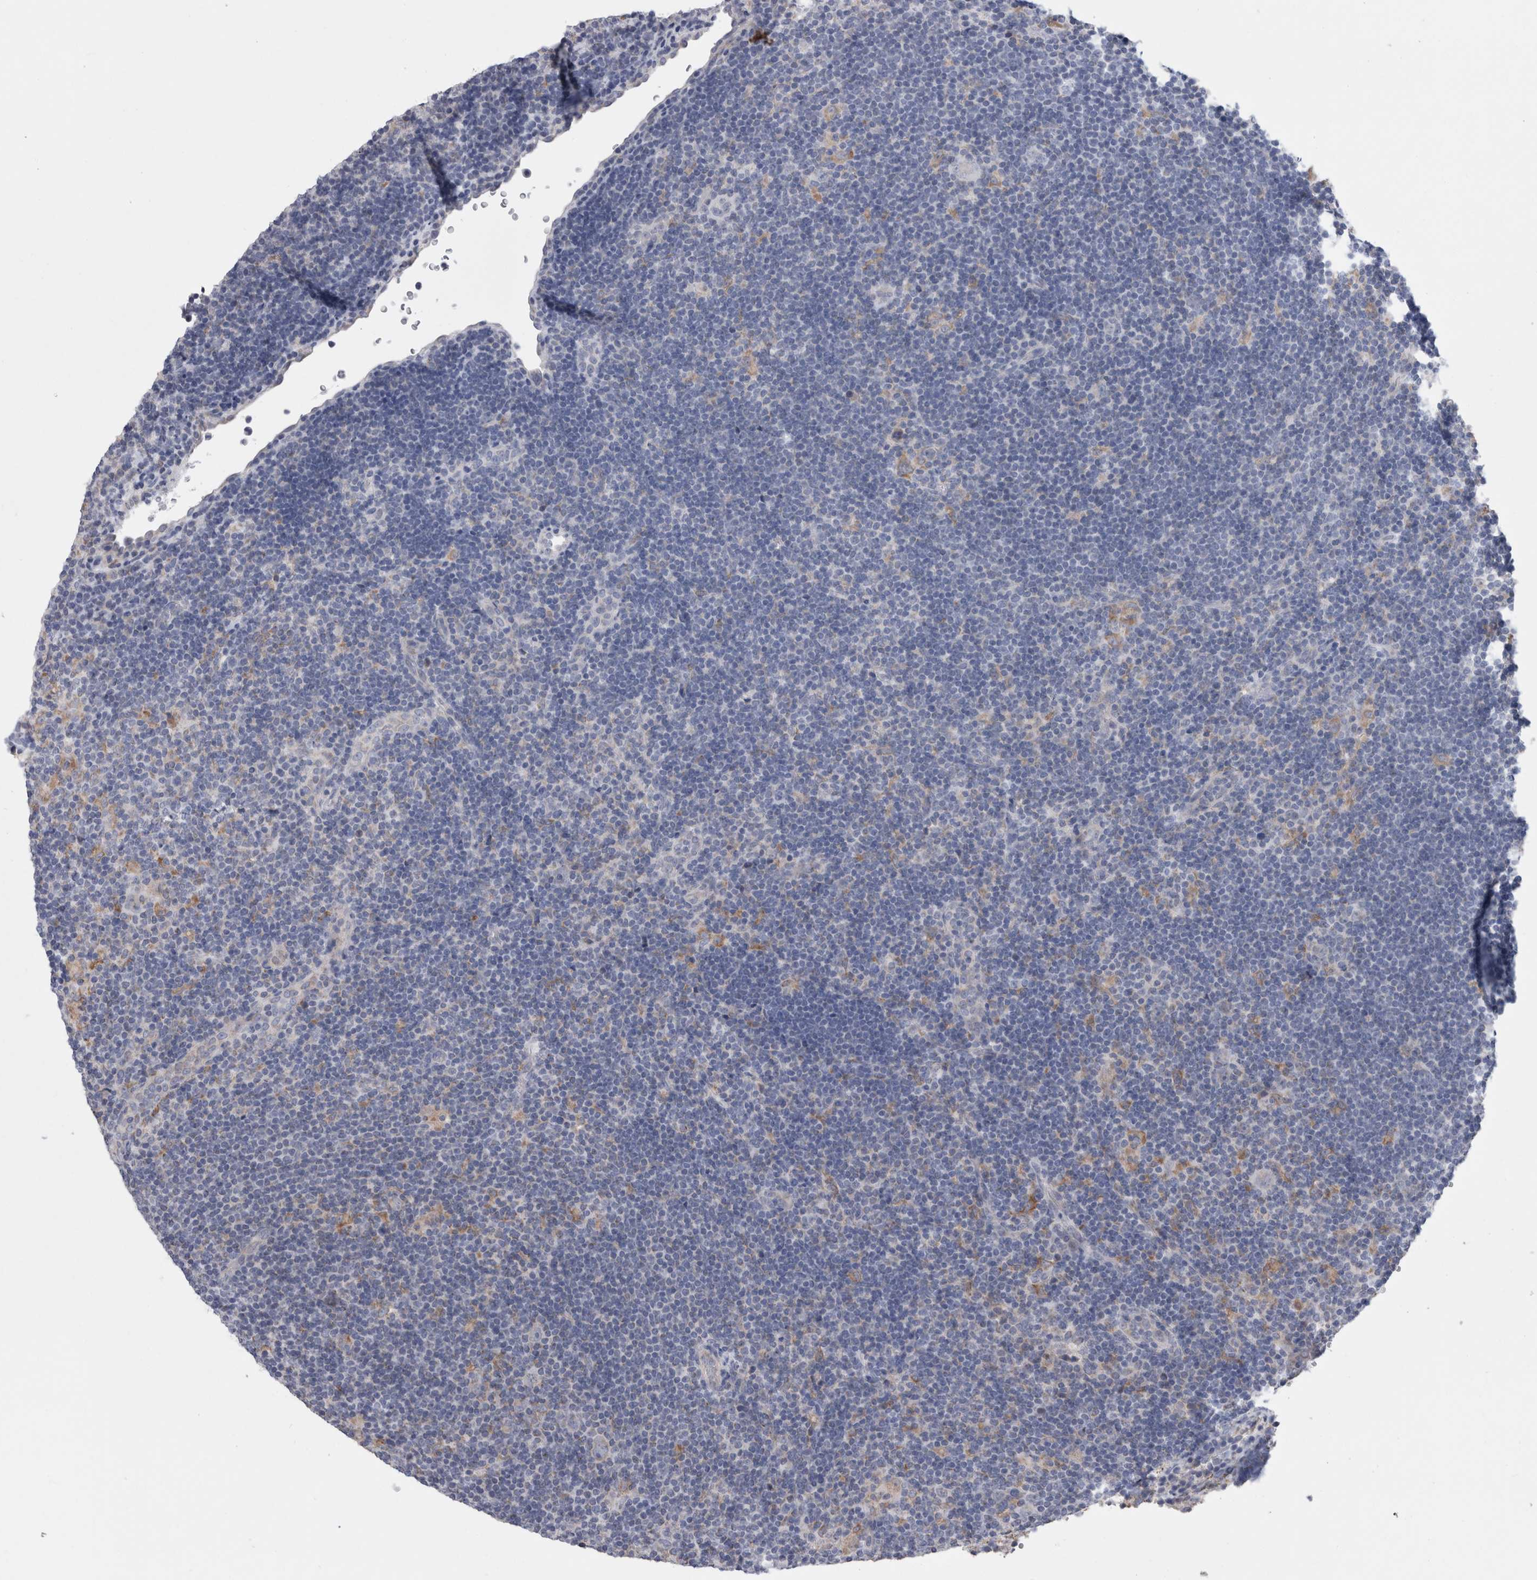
{"staining": {"intensity": "negative", "quantity": "none", "location": "none"}, "tissue": "lymphoma", "cell_type": "Tumor cells", "image_type": "cancer", "snomed": [{"axis": "morphology", "description": "Hodgkin's disease, NOS"}, {"axis": "topography", "description": "Lymph node"}], "caption": "Tumor cells show no significant protein positivity in lymphoma.", "gene": "GDAP1", "patient": {"sex": "female", "age": 57}}